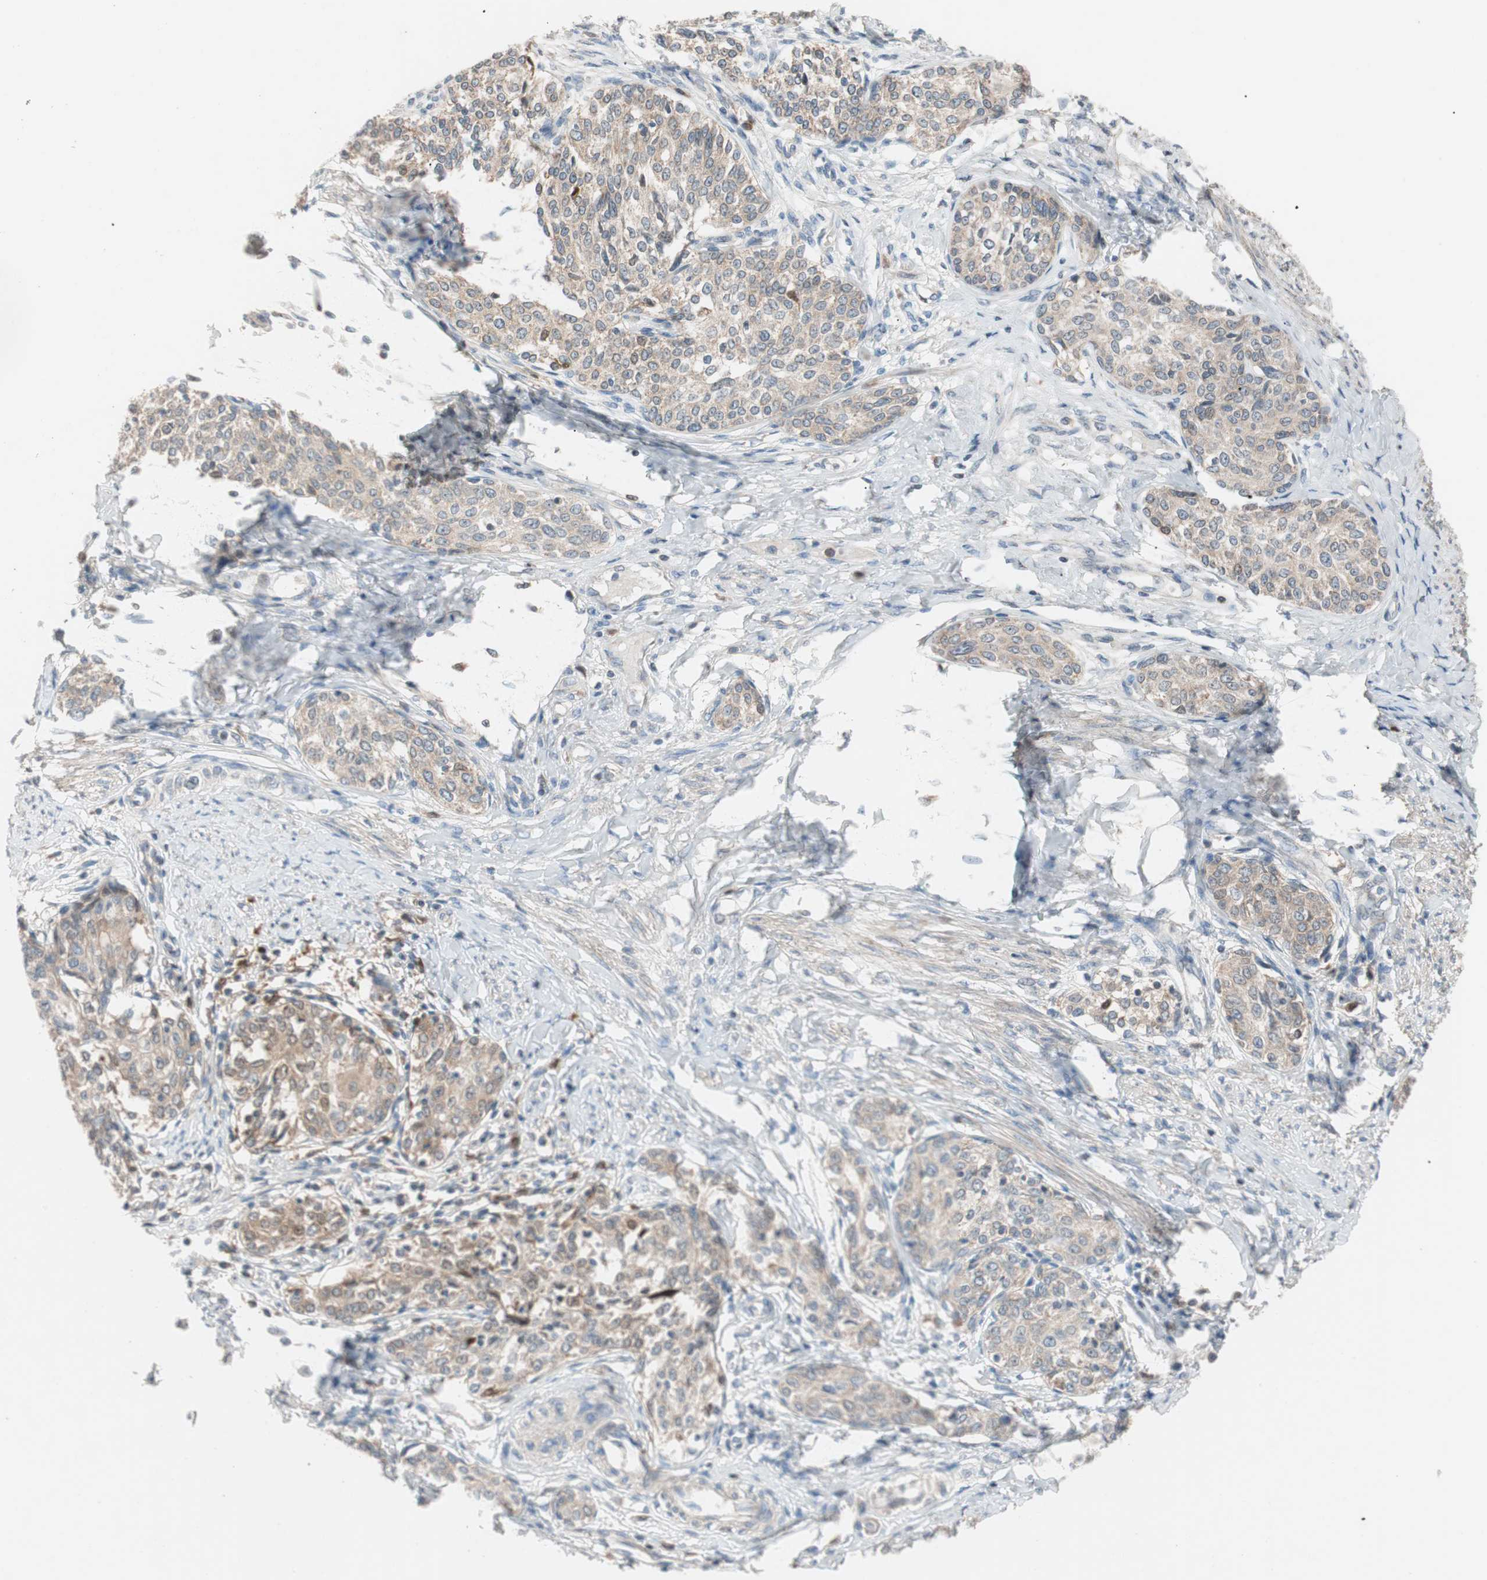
{"staining": {"intensity": "moderate", "quantity": ">75%", "location": "cytoplasmic/membranous"}, "tissue": "cervical cancer", "cell_type": "Tumor cells", "image_type": "cancer", "snomed": [{"axis": "morphology", "description": "Squamous cell carcinoma, NOS"}, {"axis": "morphology", "description": "Adenocarcinoma, NOS"}, {"axis": "topography", "description": "Cervix"}], "caption": "DAB immunohistochemical staining of human cervical cancer shows moderate cytoplasmic/membranous protein staining in approximately >75% of tumor cells.", "gene": "FAAH", "patient": {"sex": "female", "age": 52}}